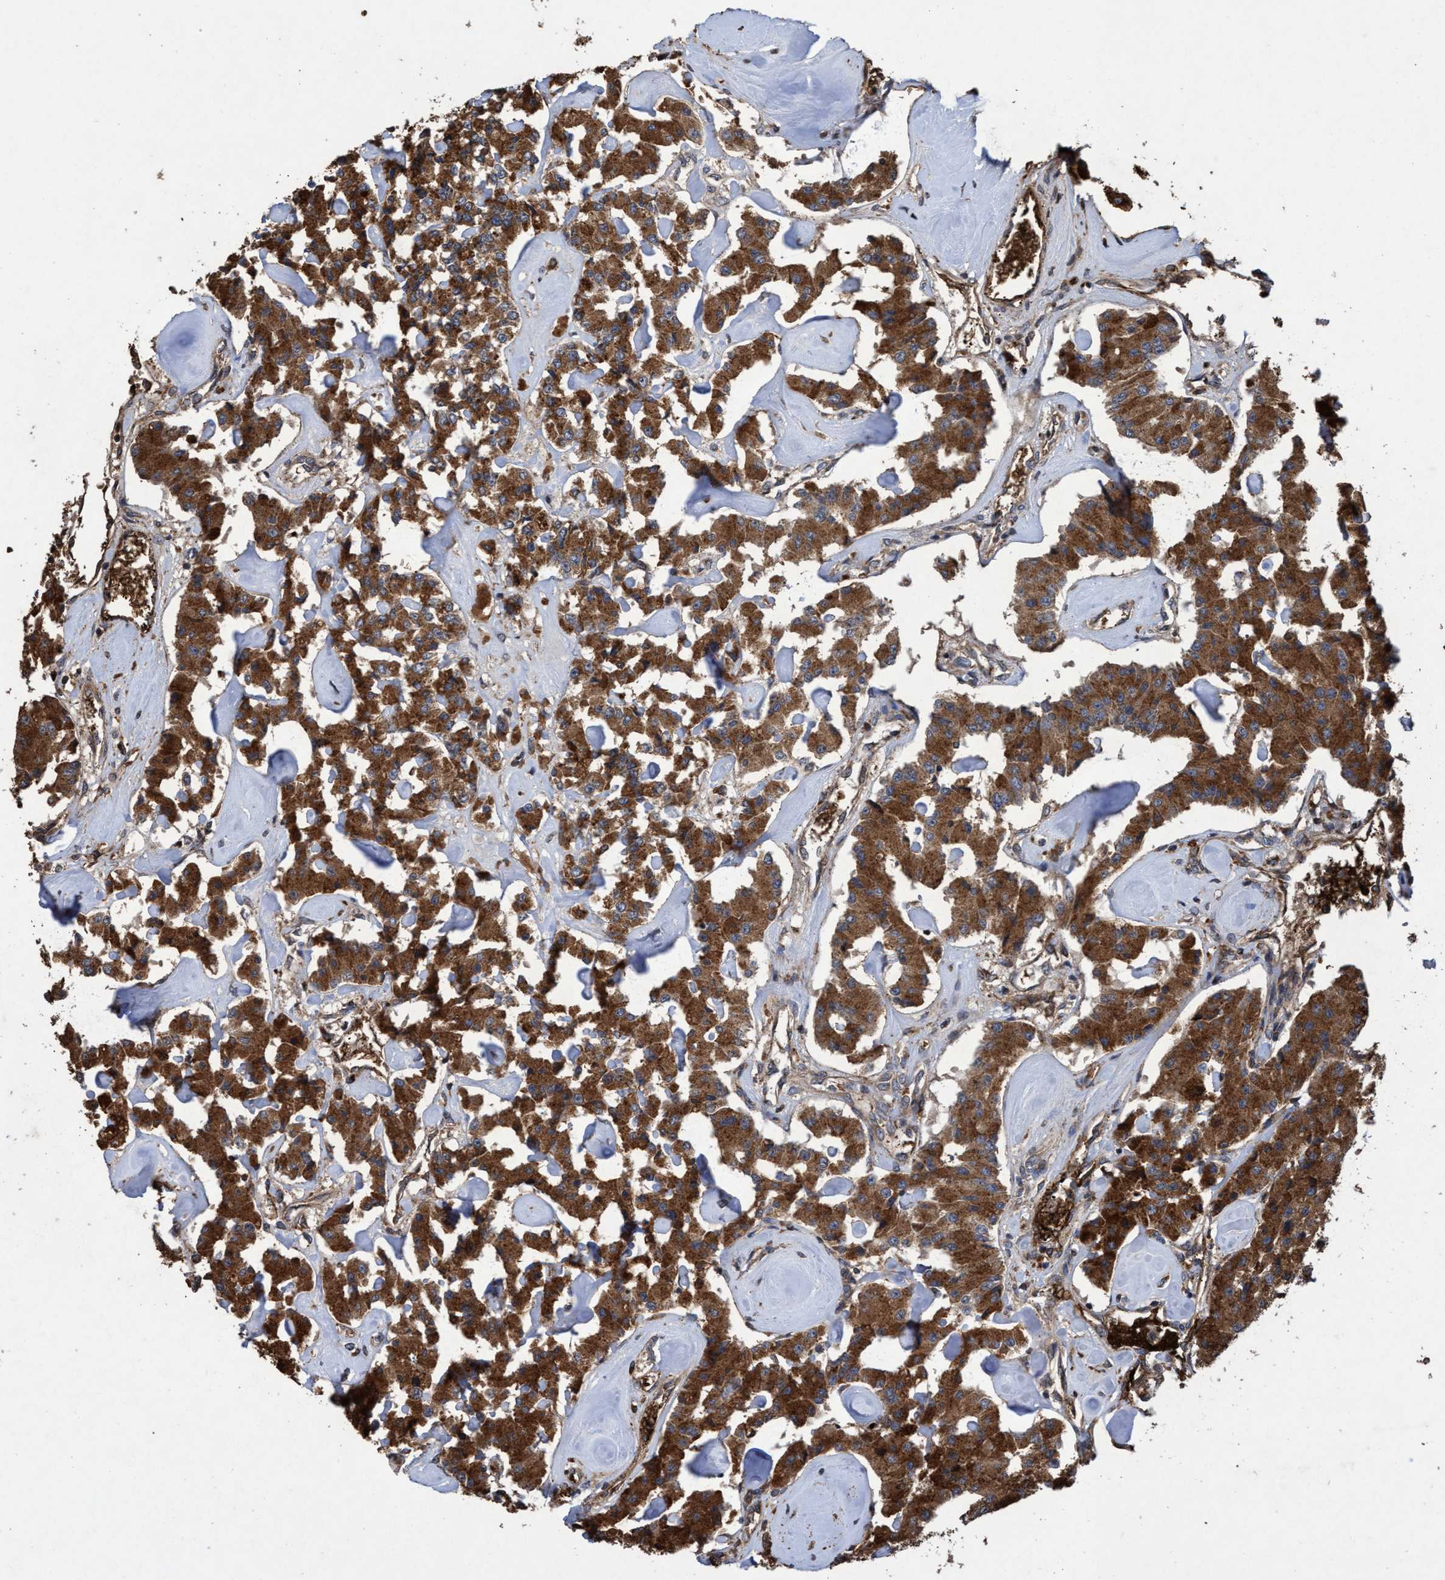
{"staining": {"intensity": "strong", "quantity": ">75%", "location": "cytoplasmic/membranous"}, "tissue": "carcinoid", "cell_type": "Tumor cells", "image_type": "cancer", "snomed": [{"axis": "morphology", "description": "Carcinoid, malignant, NOS"}, {"axis": "topography", "description": "Pancreas"}], "caption": "An image of carcinoid stained for a protein exhibits strong cytoplasmic/membranous brown staining in tumor cells. Using DAB (3,3'-diaminobenzidine) (brown) and hematoxylin (blue) stains, captured at high magnification using brightfield microscopy.", "gene": "CHMP6", "patient": {"sex": "male", "age": 41}}